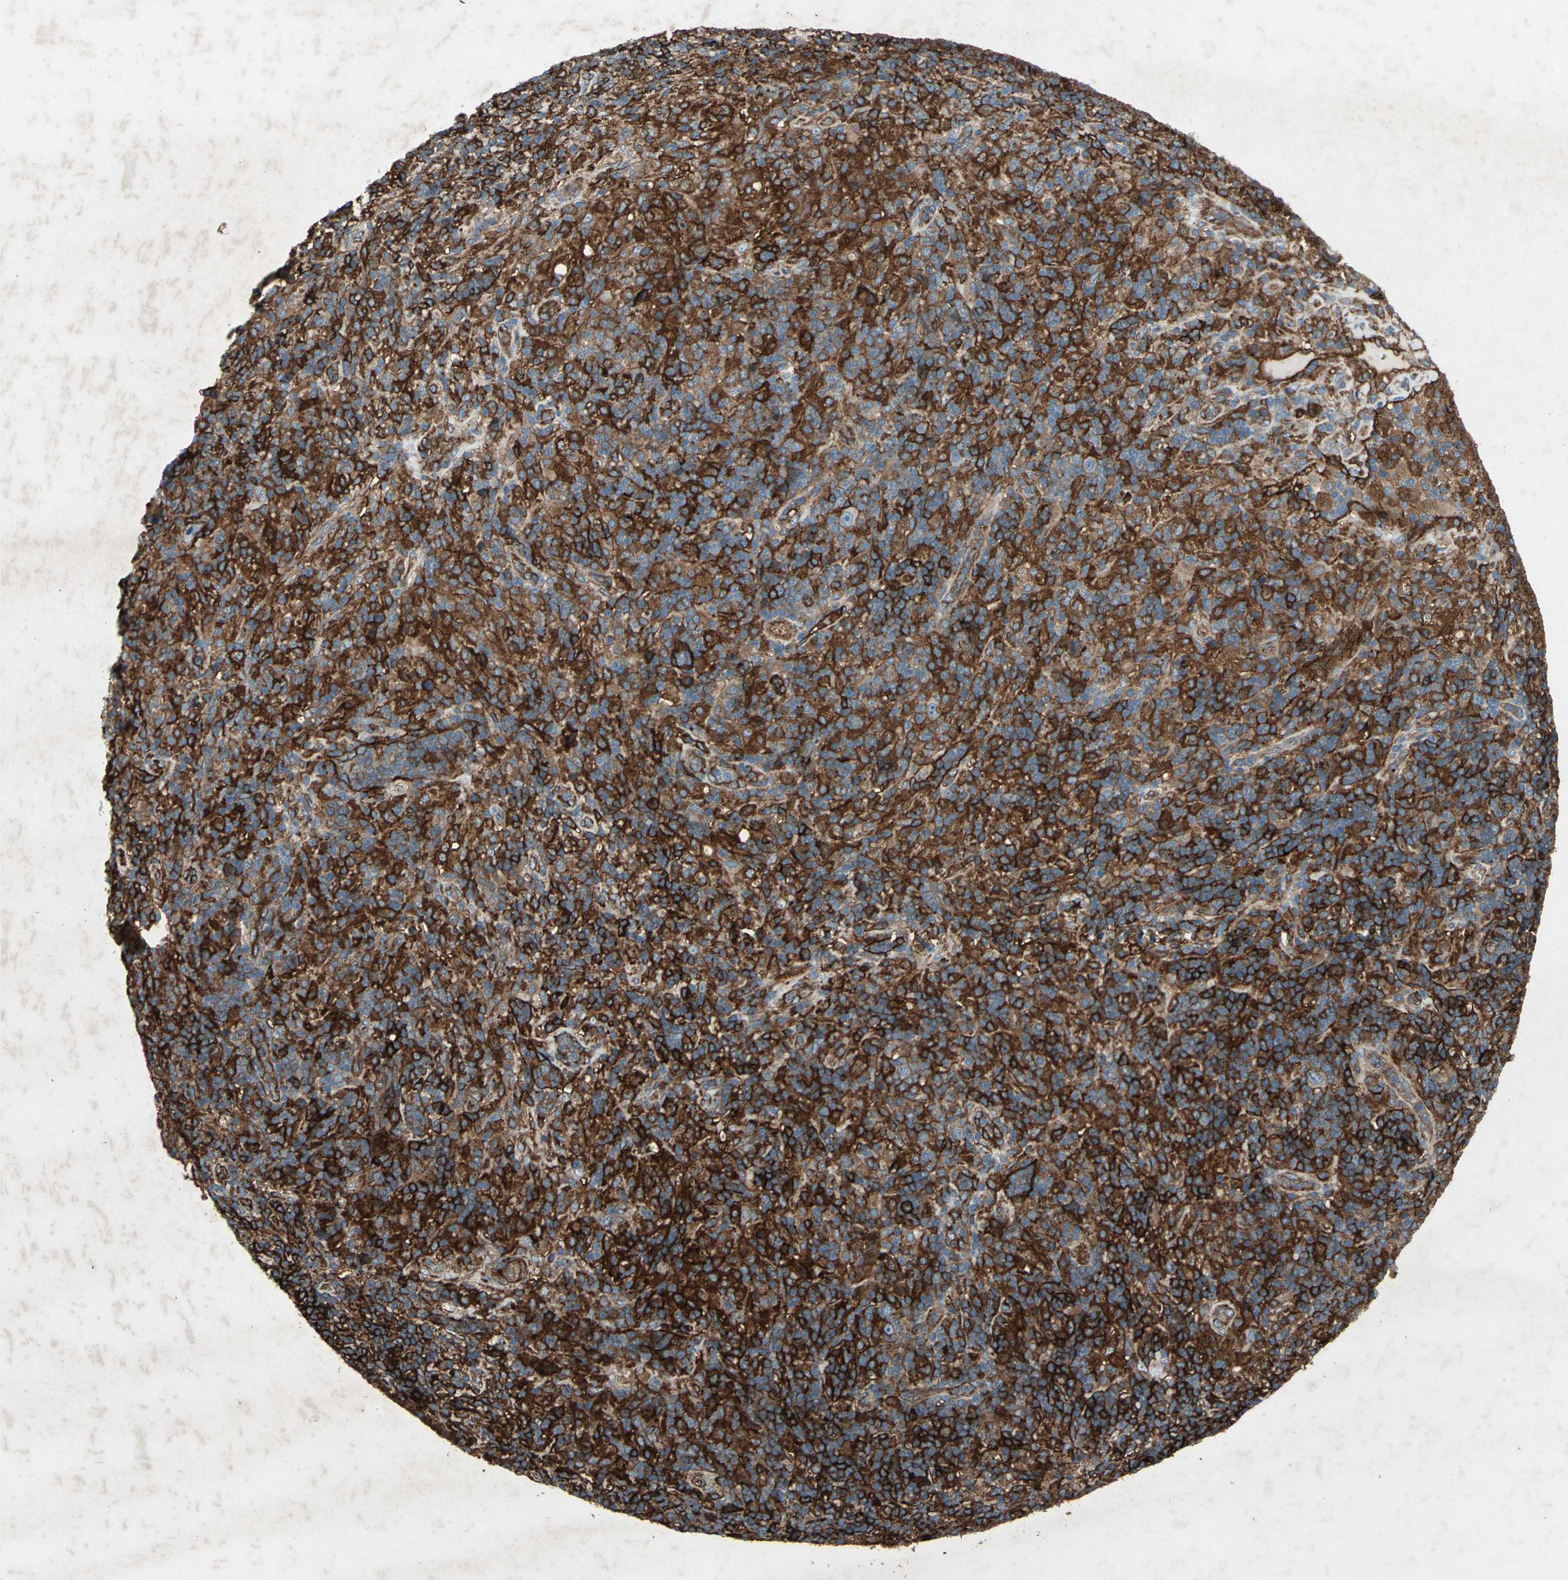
{"staining": {"intensity": "strong", "quantity": ">75%", "location": "cytoplasmic/membranous"}, "tissue": "lymphoma", "cell_type": "Tumor cells", "image_type": "cancer", "snomed": [{"axis": "morphology", "description": "Hodgkin's disease, NOS"}, {"axis": "topography", "description": "Lymph node"}], "caption": "DAB immunohistochemical staining of Hodgkin's disease displays strong cytoplasmic/membranous protein expression in approximately >75% of tumor cells.", "gene": "CCR6", "patient": {"sex": "male", "age": 70}}